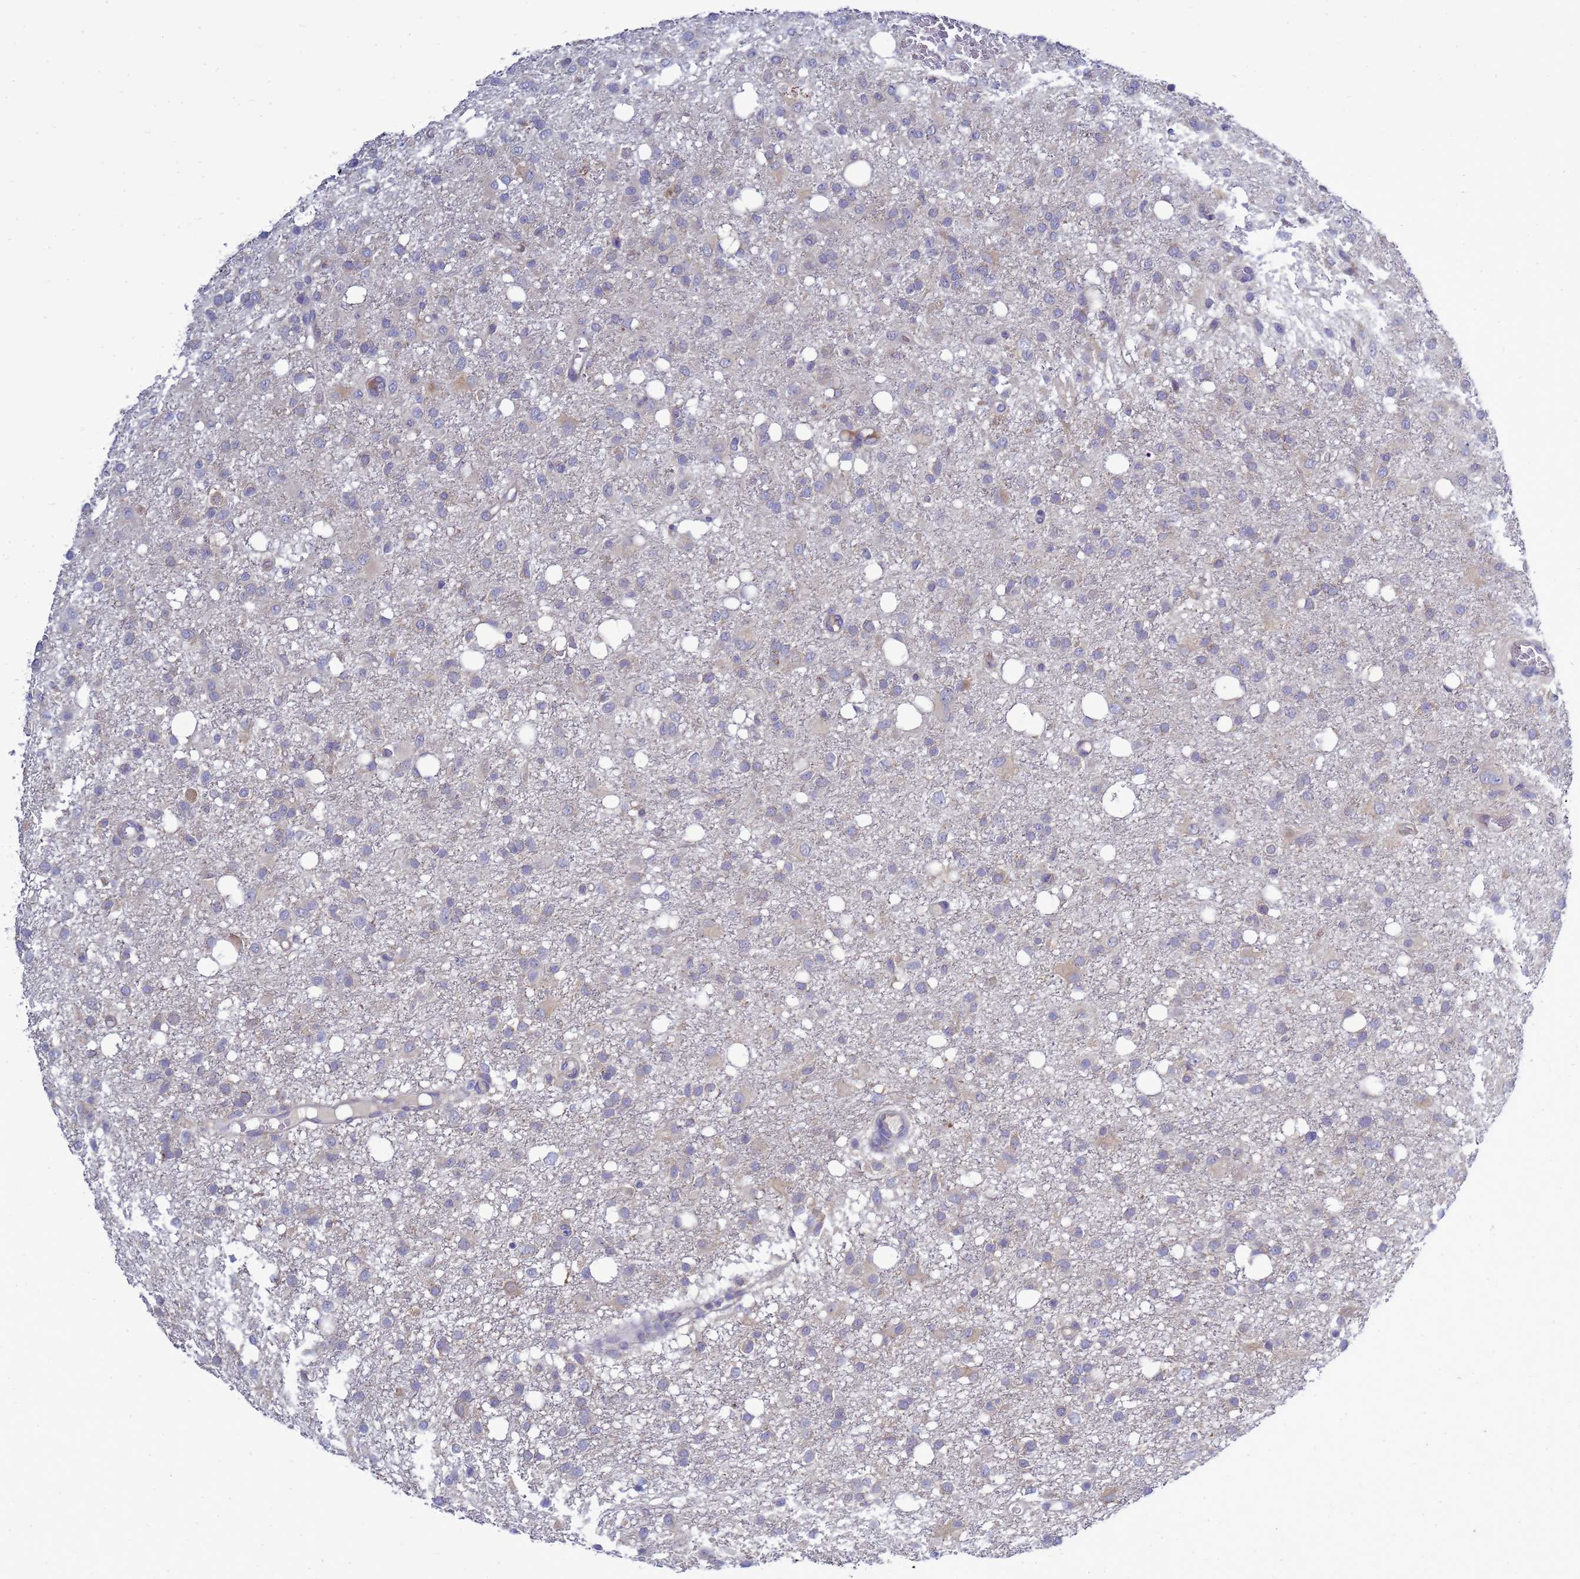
{"staining": {"intensity": "negative", "quantity": "none", "location": "none"}, "tissue": "glioma", "cell_type": "Tumor cells", "image_type": "cancer", "snomed": [{"axis": "morphology", "description": "Glioma, malignant, High grade"}, {"axis": "topography", "description": "Brain"}], "caption": "This is a histopathology image of immunohistochemistry staining of glioma, which shows no positivity in tumor cells.", "gene": "MON1B", "patient": {"sex": "female", "age": 59}}